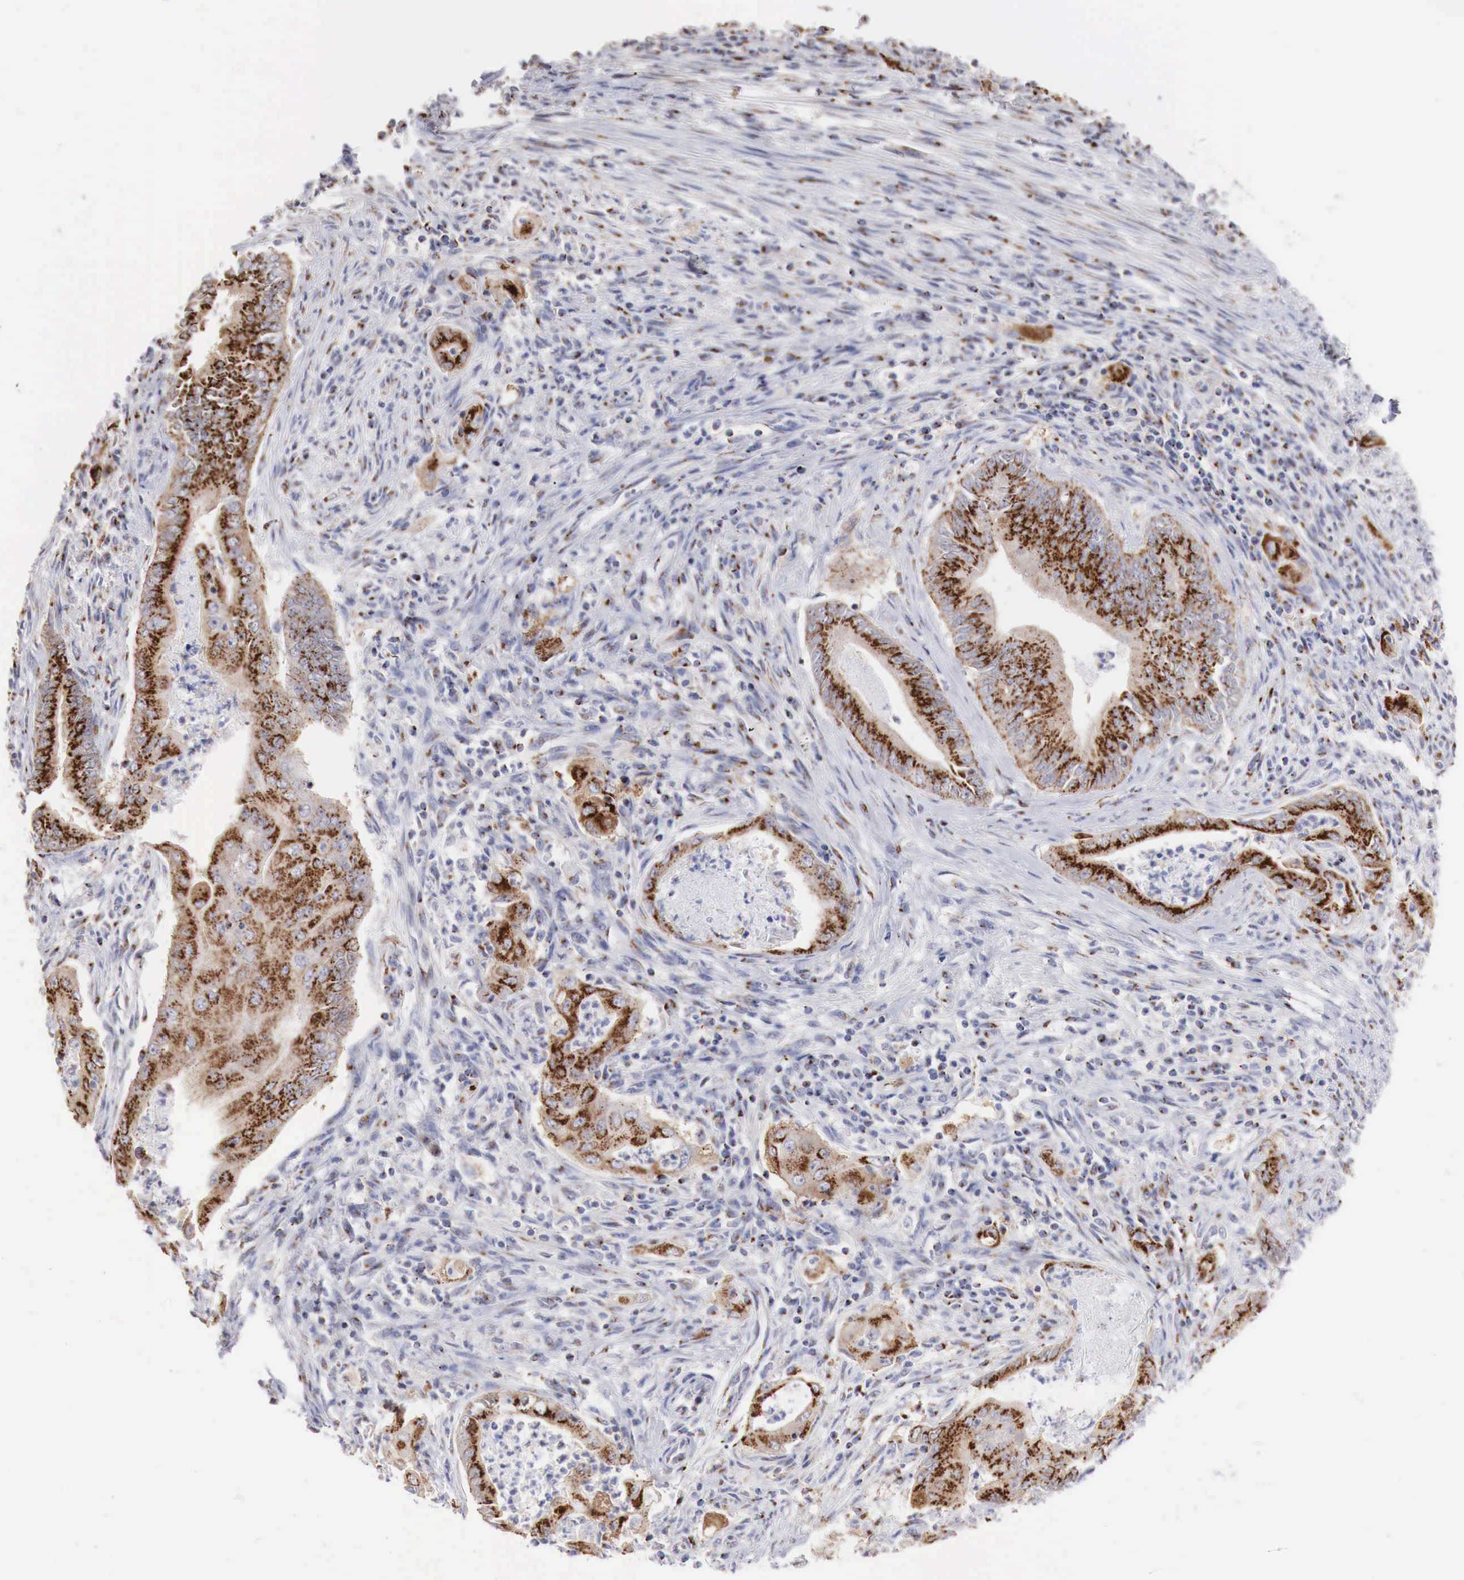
{"staining": {"intensity": "strong", "quantity": ">75%", "location": "cytoplasmic/membranous"}, "tissue": "endometrial cancer", "cell_type": "Tumor cells", "image_type": "cancer", "snomed": [{"axis": "morphology", "description": "Adenocarcinoma, NOS"}, {"axis": "topography", "description": "Endometrium"}], "caption": "A brown stain shows strong cytoplasmic/membranous expression of a protein in endometrial cancer (adenocarcinoma) tumor cells.", "gene": "SYAP1", "patient": {"sex": "female", "age": 63}}